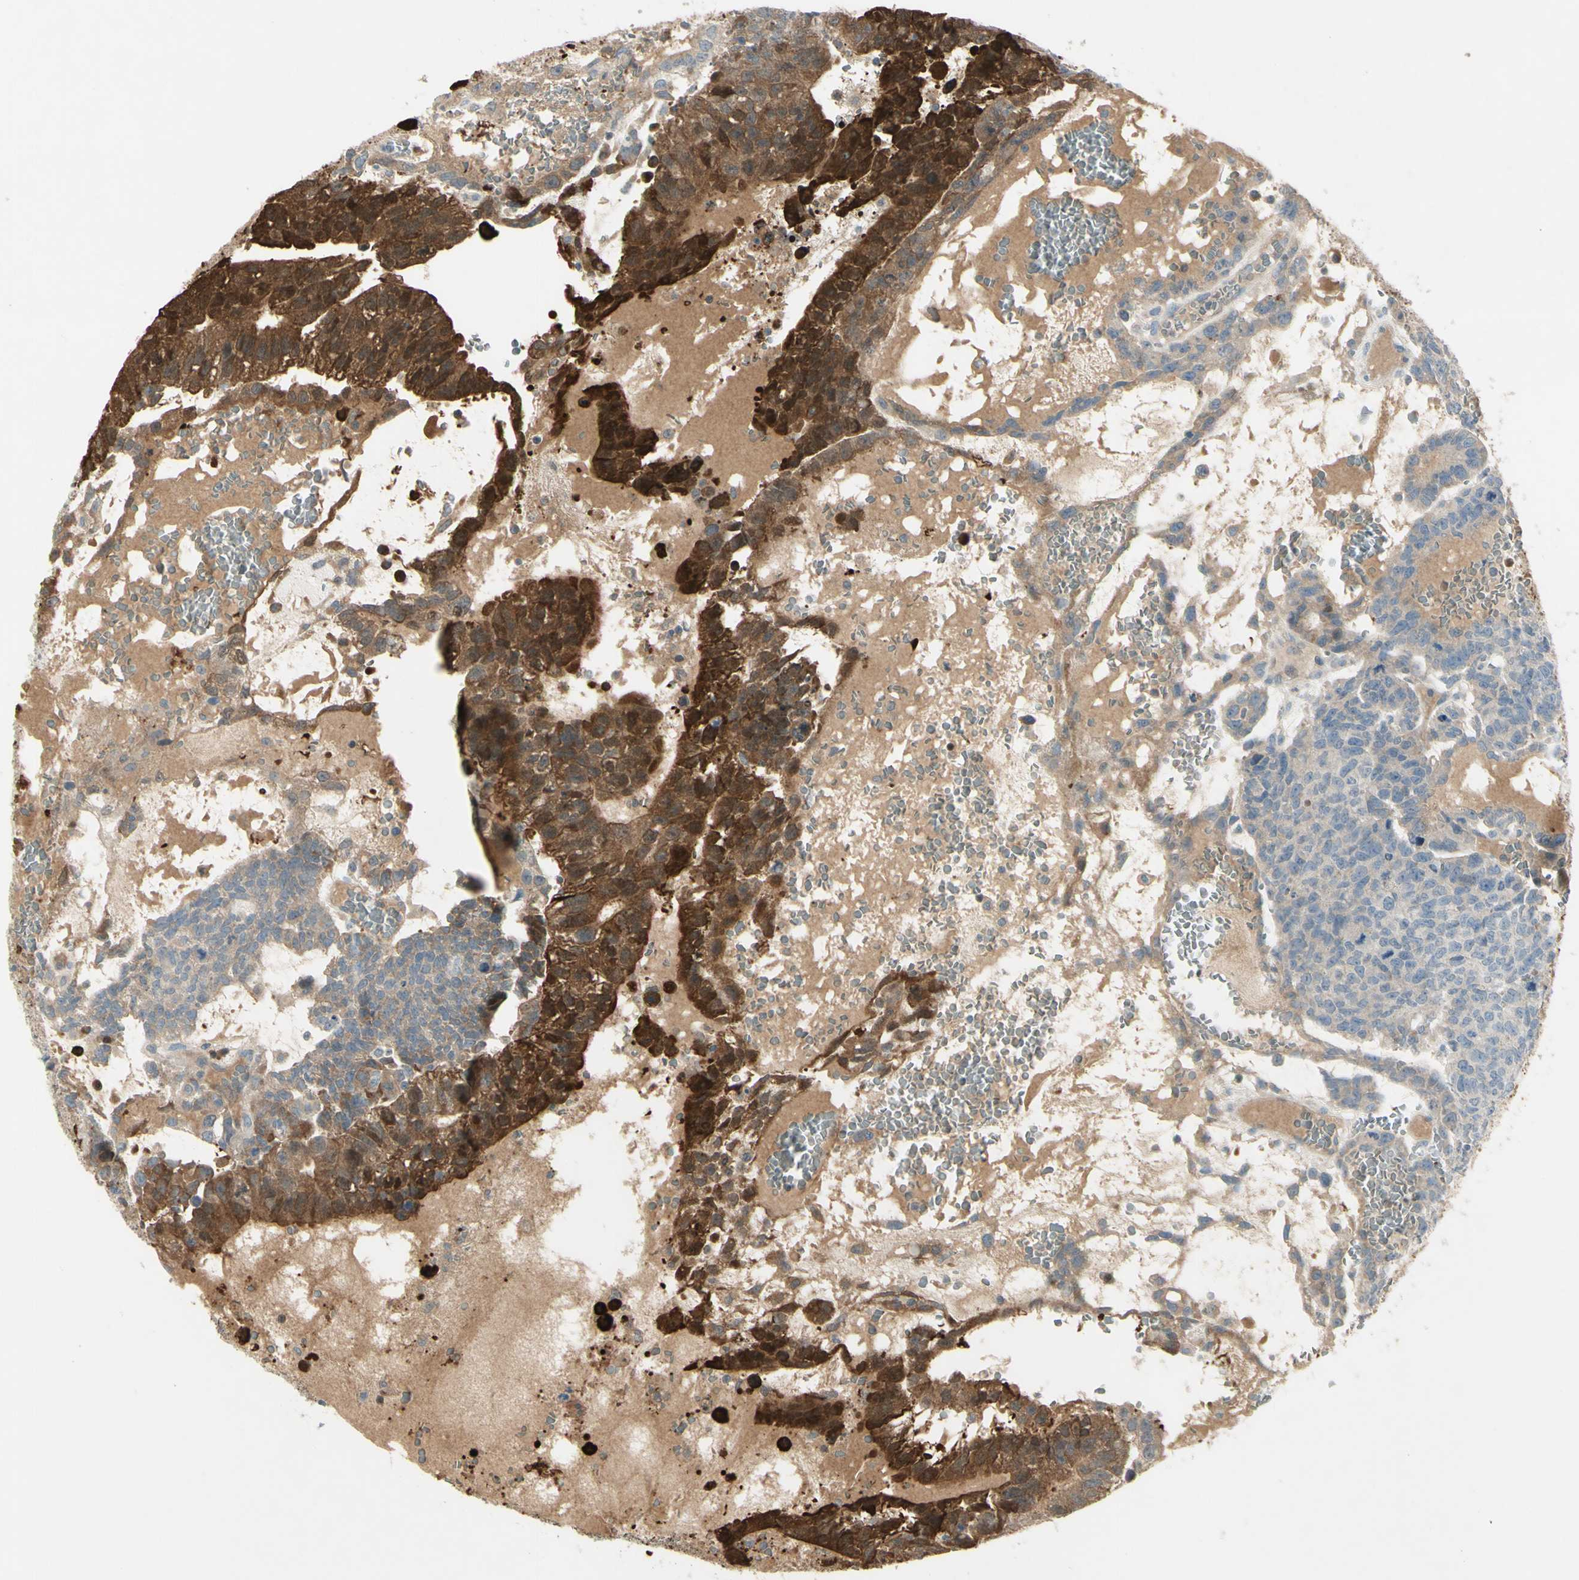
{"staining": {"intensity": "strong", "quantity": "25%-75%", "location": "cytoplasmic/membranous"}, "tissue": "testis cancer", "cell_type": "Tumor cells", "image_type": "cancer", "snomed": [{"axis": "morphology", "description": "Seminoma, NOS"}, {"axis": "morphology", "description": "Carcinoma, Embryonal, NOS"}, {"axis": "topography", "description": "Testis"}], "caption": "The image exhibits a brown stain indicating the presence of a protein in the cytoplasmic/membranous of tumor cells in testis cancer.", "gene": "C1orf159", "patient": {"sex": "male", "age": 52}}